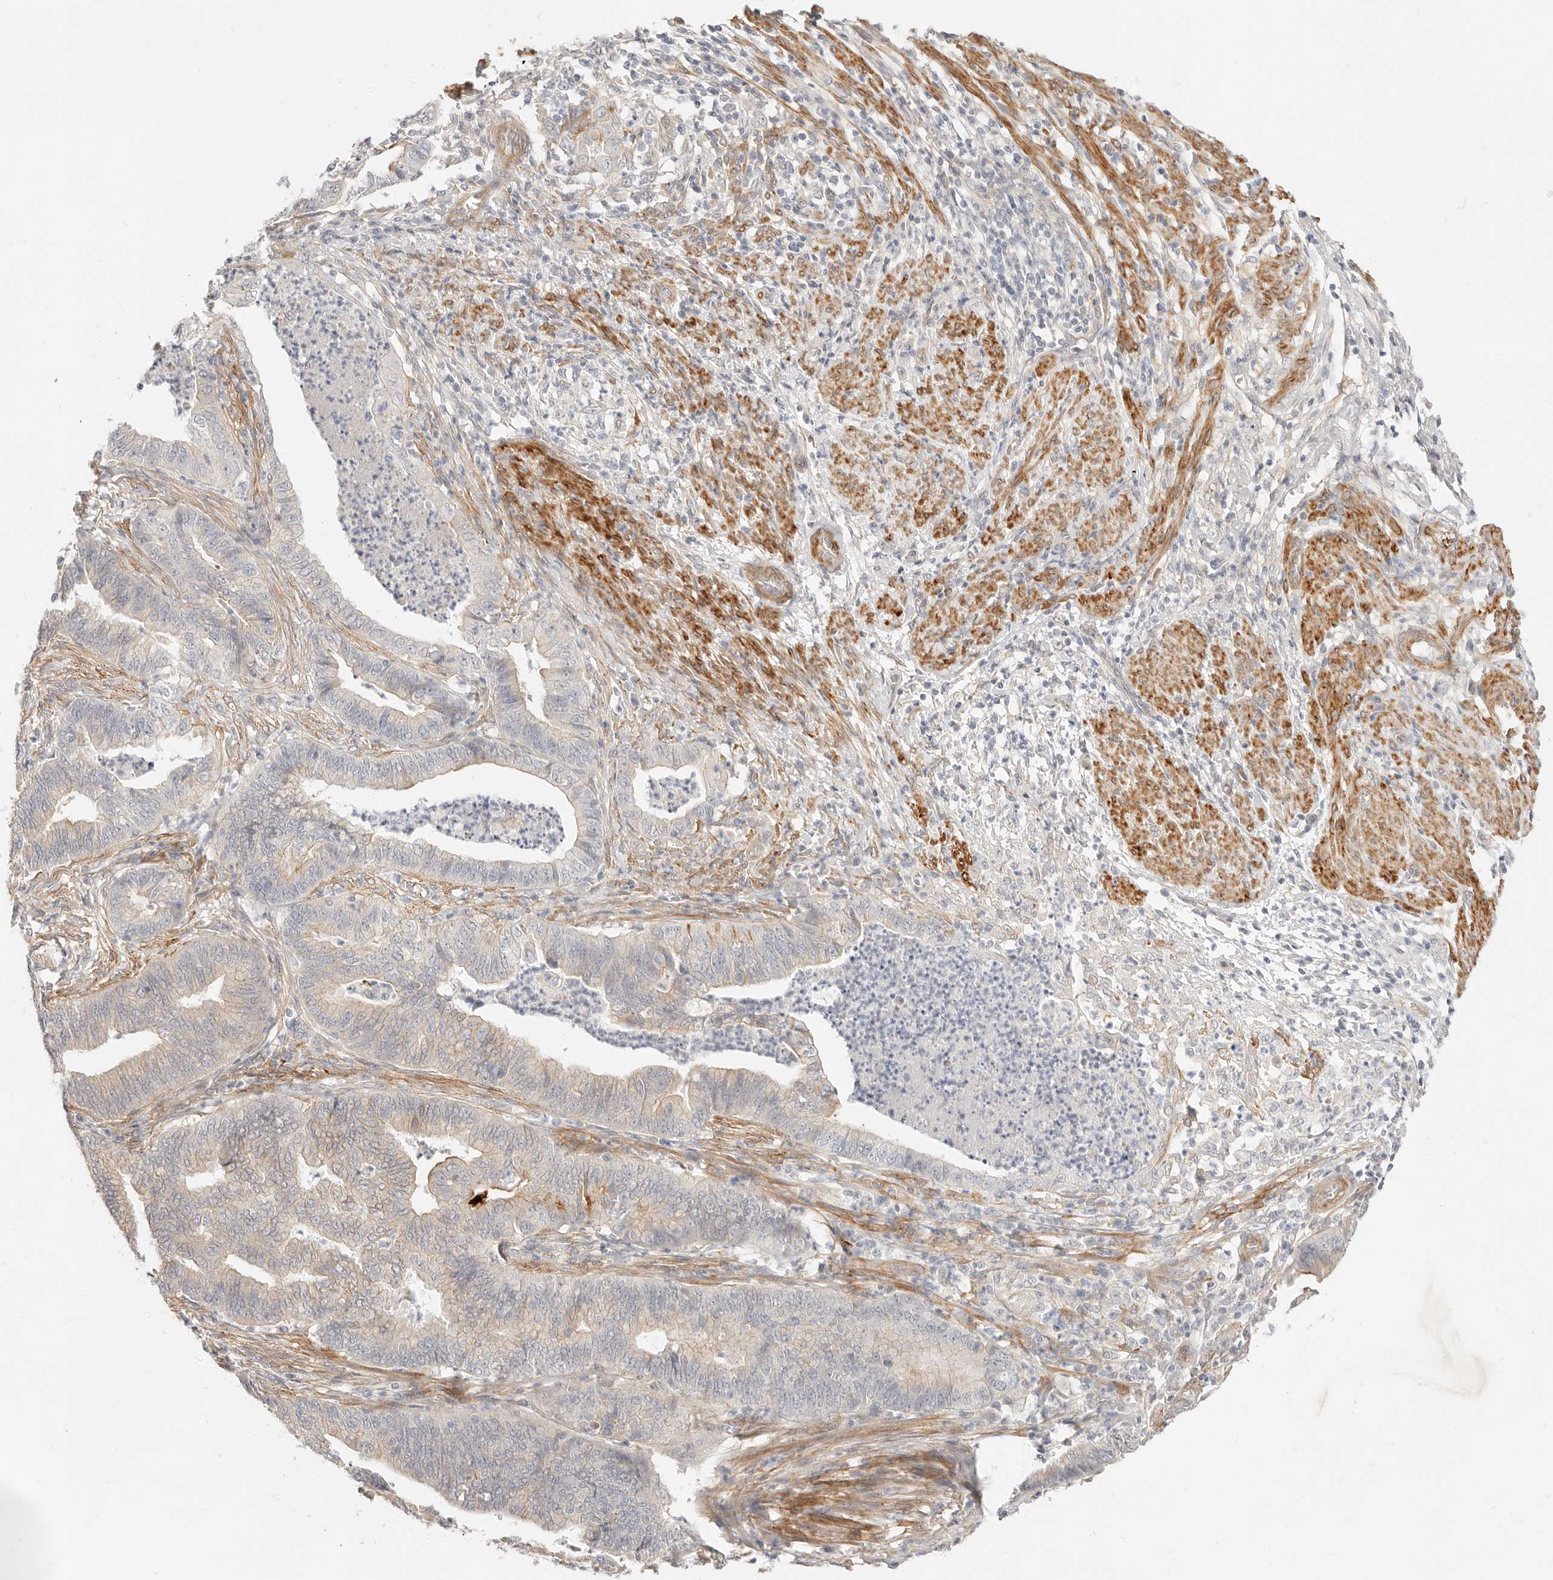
{"staining": {"intensity": "weak", "quantity": "25%-75%", "location": "cytoplasmic/membranous"}, "tissue": "endometrial cancer", "cell_type": "Tumor cells", "image_type": "cancer", "snomed": [{"axis": "morphology", "description": "Polyp, NOS"}, {"axis": "morphology", "description": "Adenocarcinoma, NOS"}, {"axis": "morphology", "description": "Adenoma, NOS"}, {"axis": "topography", "description": "Endometrium"}], "caption": "Immunohistochemical staining of human endometrial cancer (adenocarcinoma) shows low levels of weak cytoplasmic/membranous protein expression in about 25%-75% of tumor cells.", "gene": "UBXN10", "patient": {"sex": "female", "age": 79}}